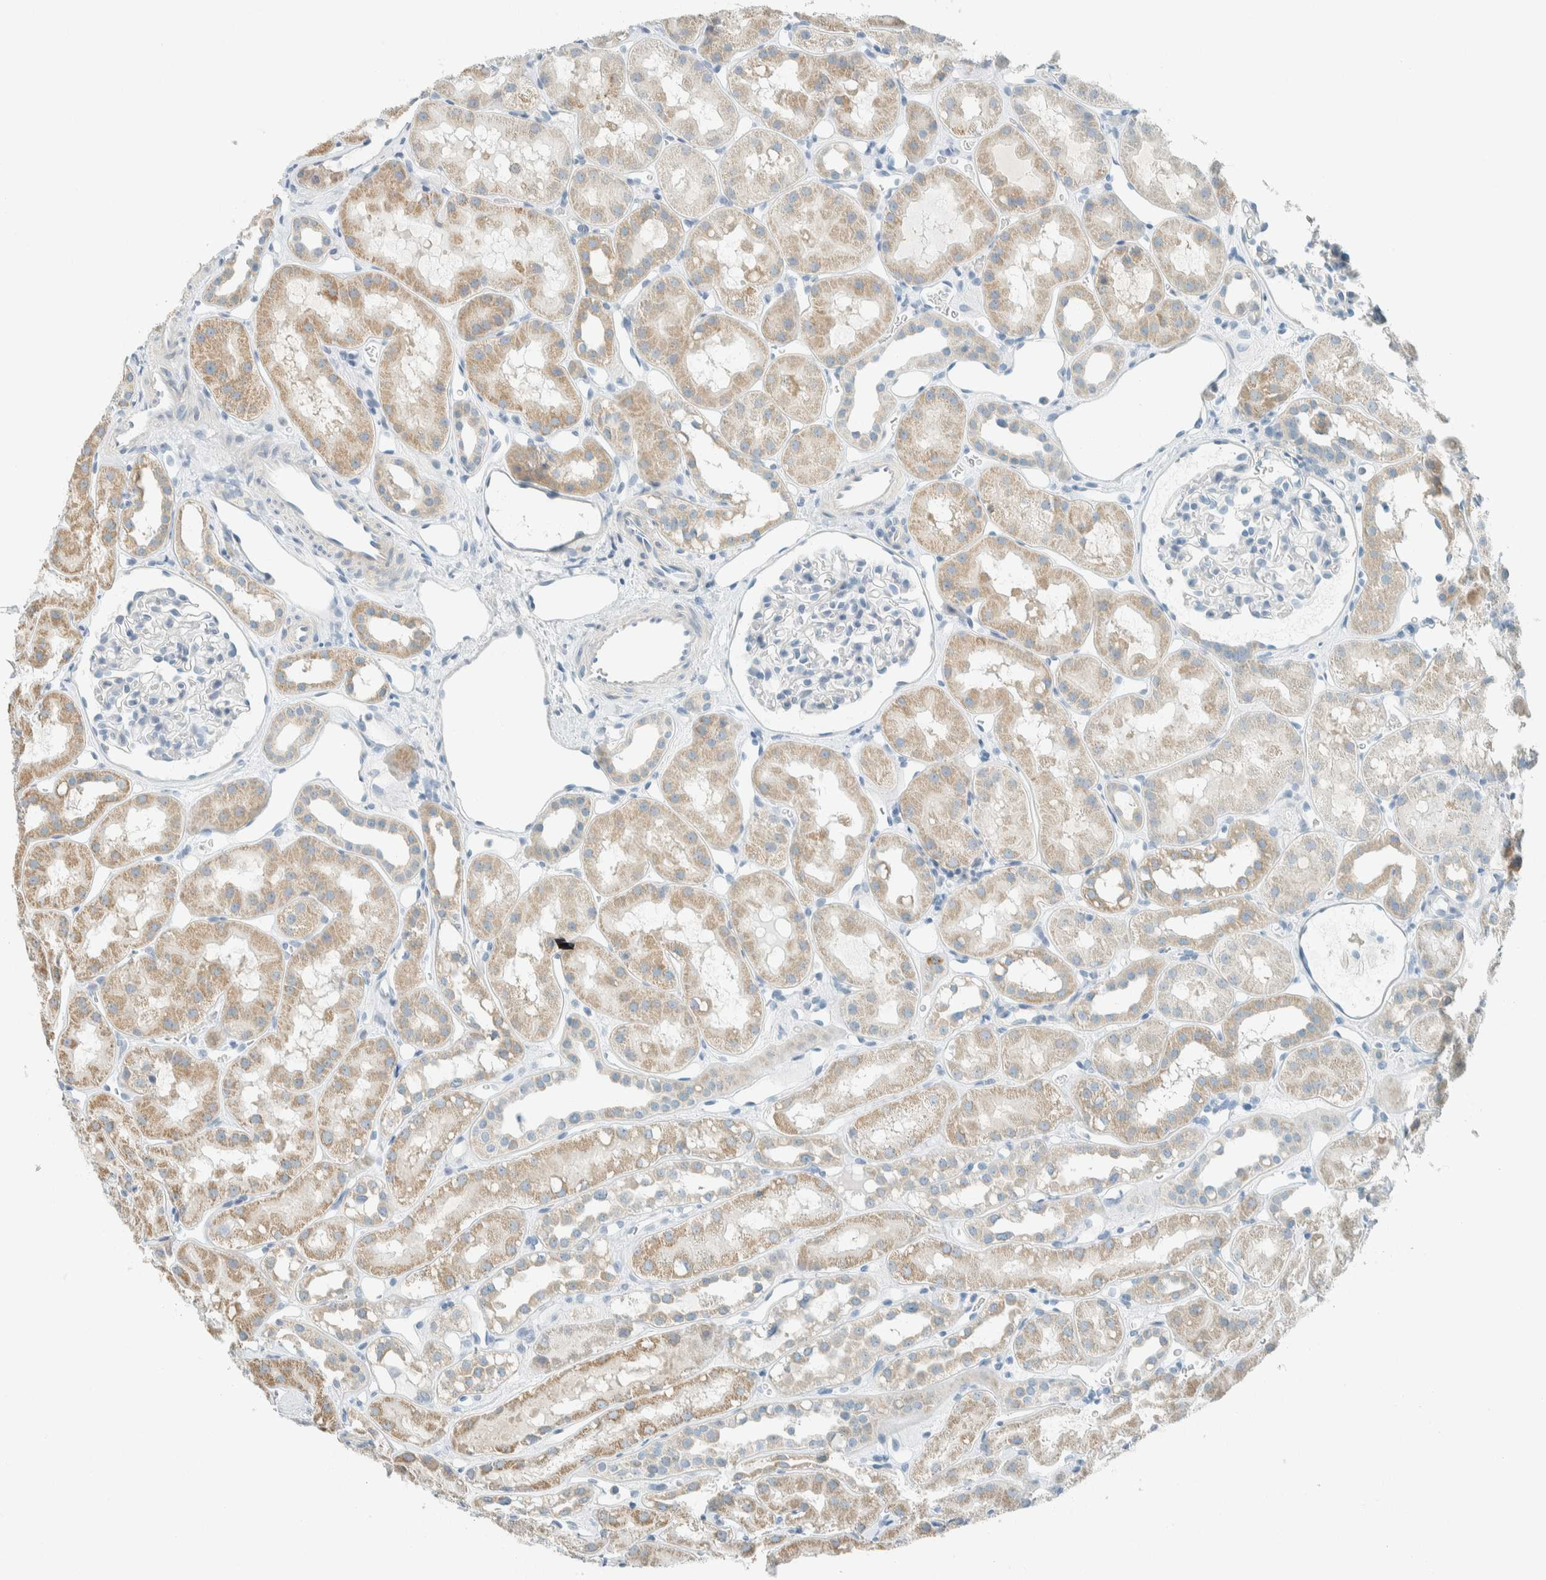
{"staining": {"intensity": "negative", "quantity": "none", "location": "none"}, "tissue": "kidney", "cell_type": "Cells in glomeruli", "image_type": "normal", "snomed": [{"axis": "morphology", "description": "Normal tissue, NOS"}, {"axis": "topography", "description": "Kidney"}], "caption": "IHC of benign kidney shows no positivity in cells in glomeruli. (DAB immunohistochemistry (IHC) visualized using brightfield microscopy, high magnification).", "gene": "AARSD1", "patient": {"sex": "male", "age": 16}}